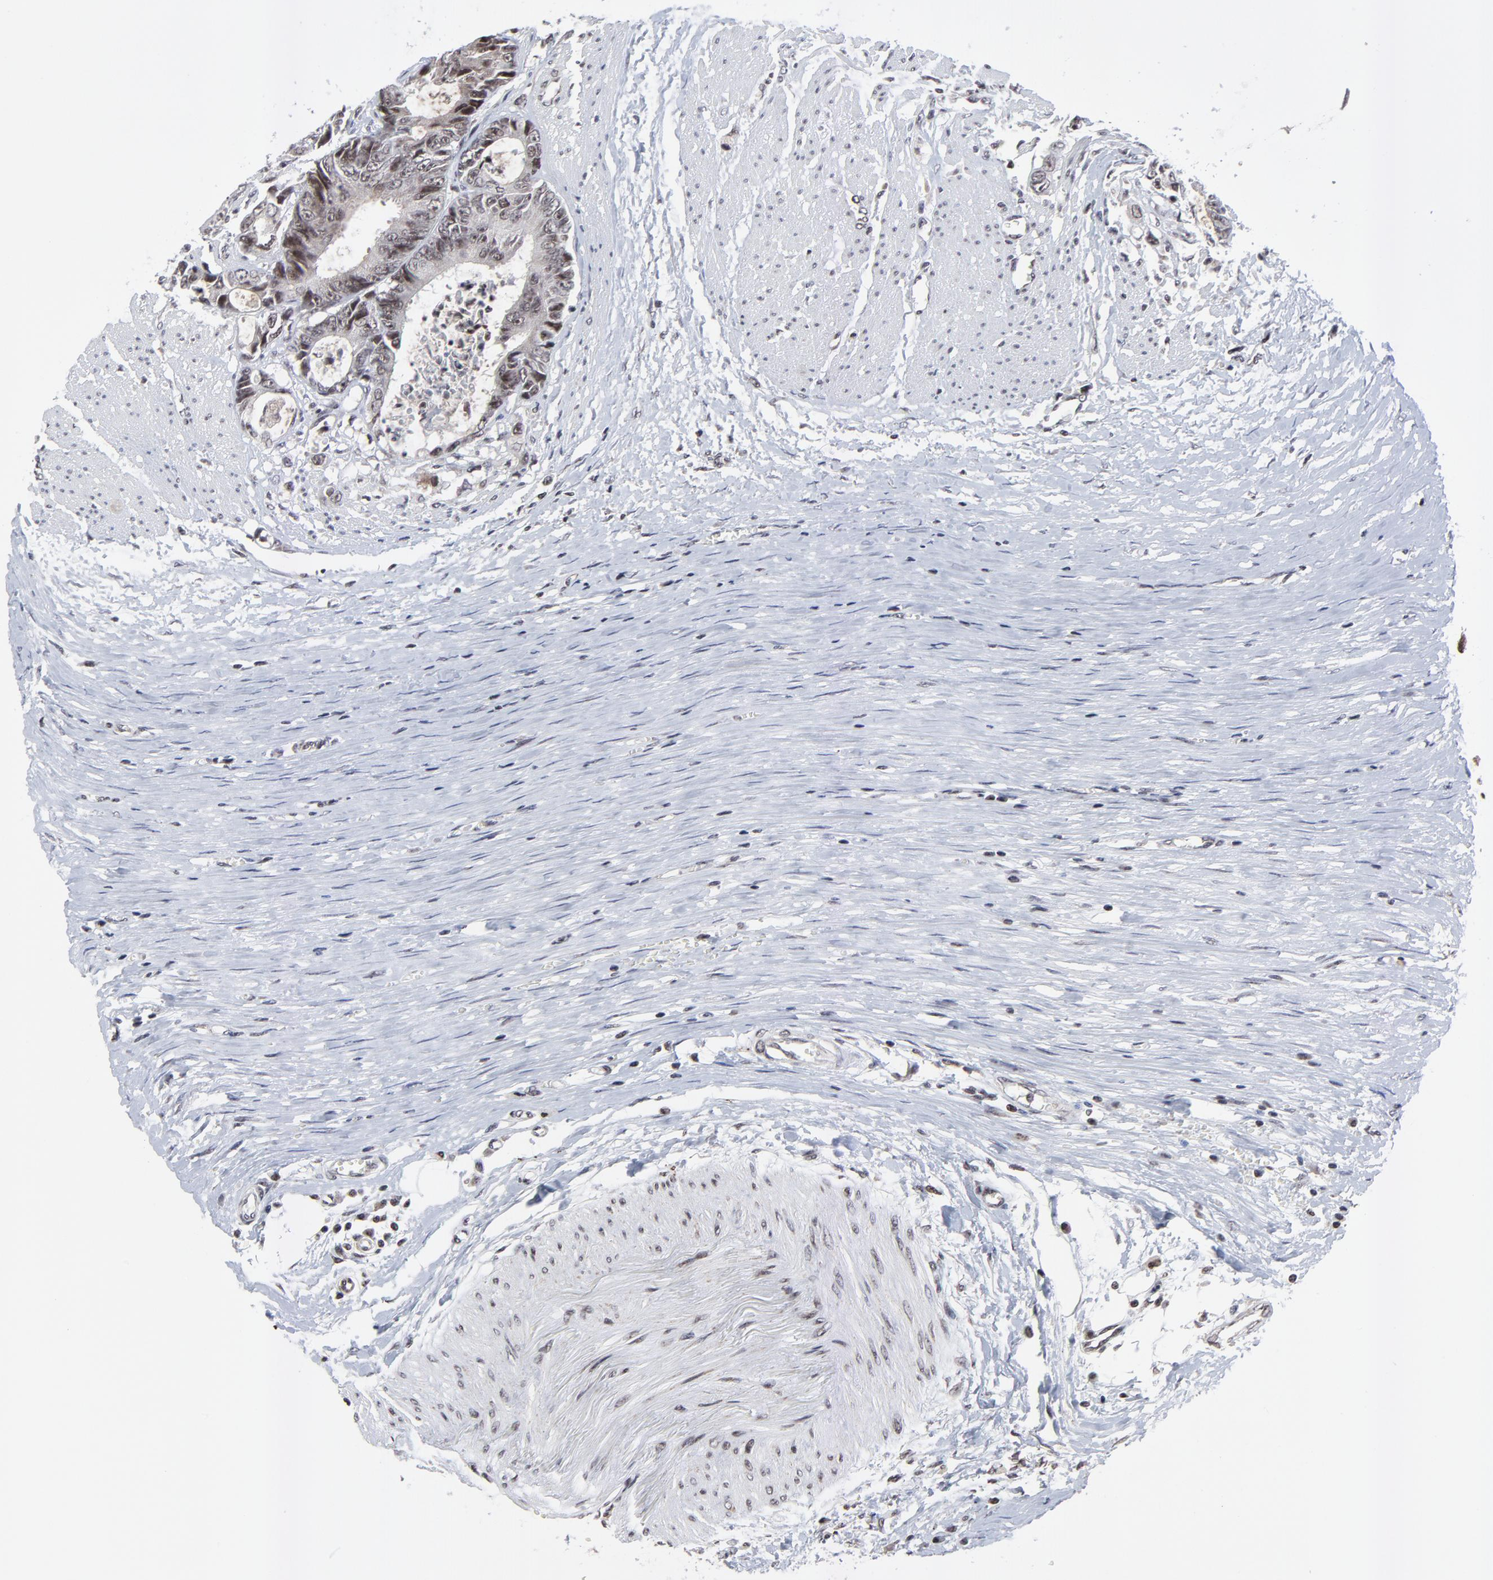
{"staining": {"intensity": "strong", "quantity": ">75%", "location": "cytoplasmic/membranous,nuclear"}, "tissue": "colorectal cancer", "cell_type": "Tumor cells", "image_type": "cancer", "snomed": [{"axis": "morphology", "description": "Adenocarcinoma, NOS"}, {"axis": "topography", "description": "Rectum"}], "caption": "Colorectal cancer (adenocarcinoma) stained for a protein (brown) exhibits strong cytoplasmic/membranous and nuclear positive staining in approximately >75% of tumor cells.", "gene": "ZNF777", "patient": {"sex": "female", "age": 98}}